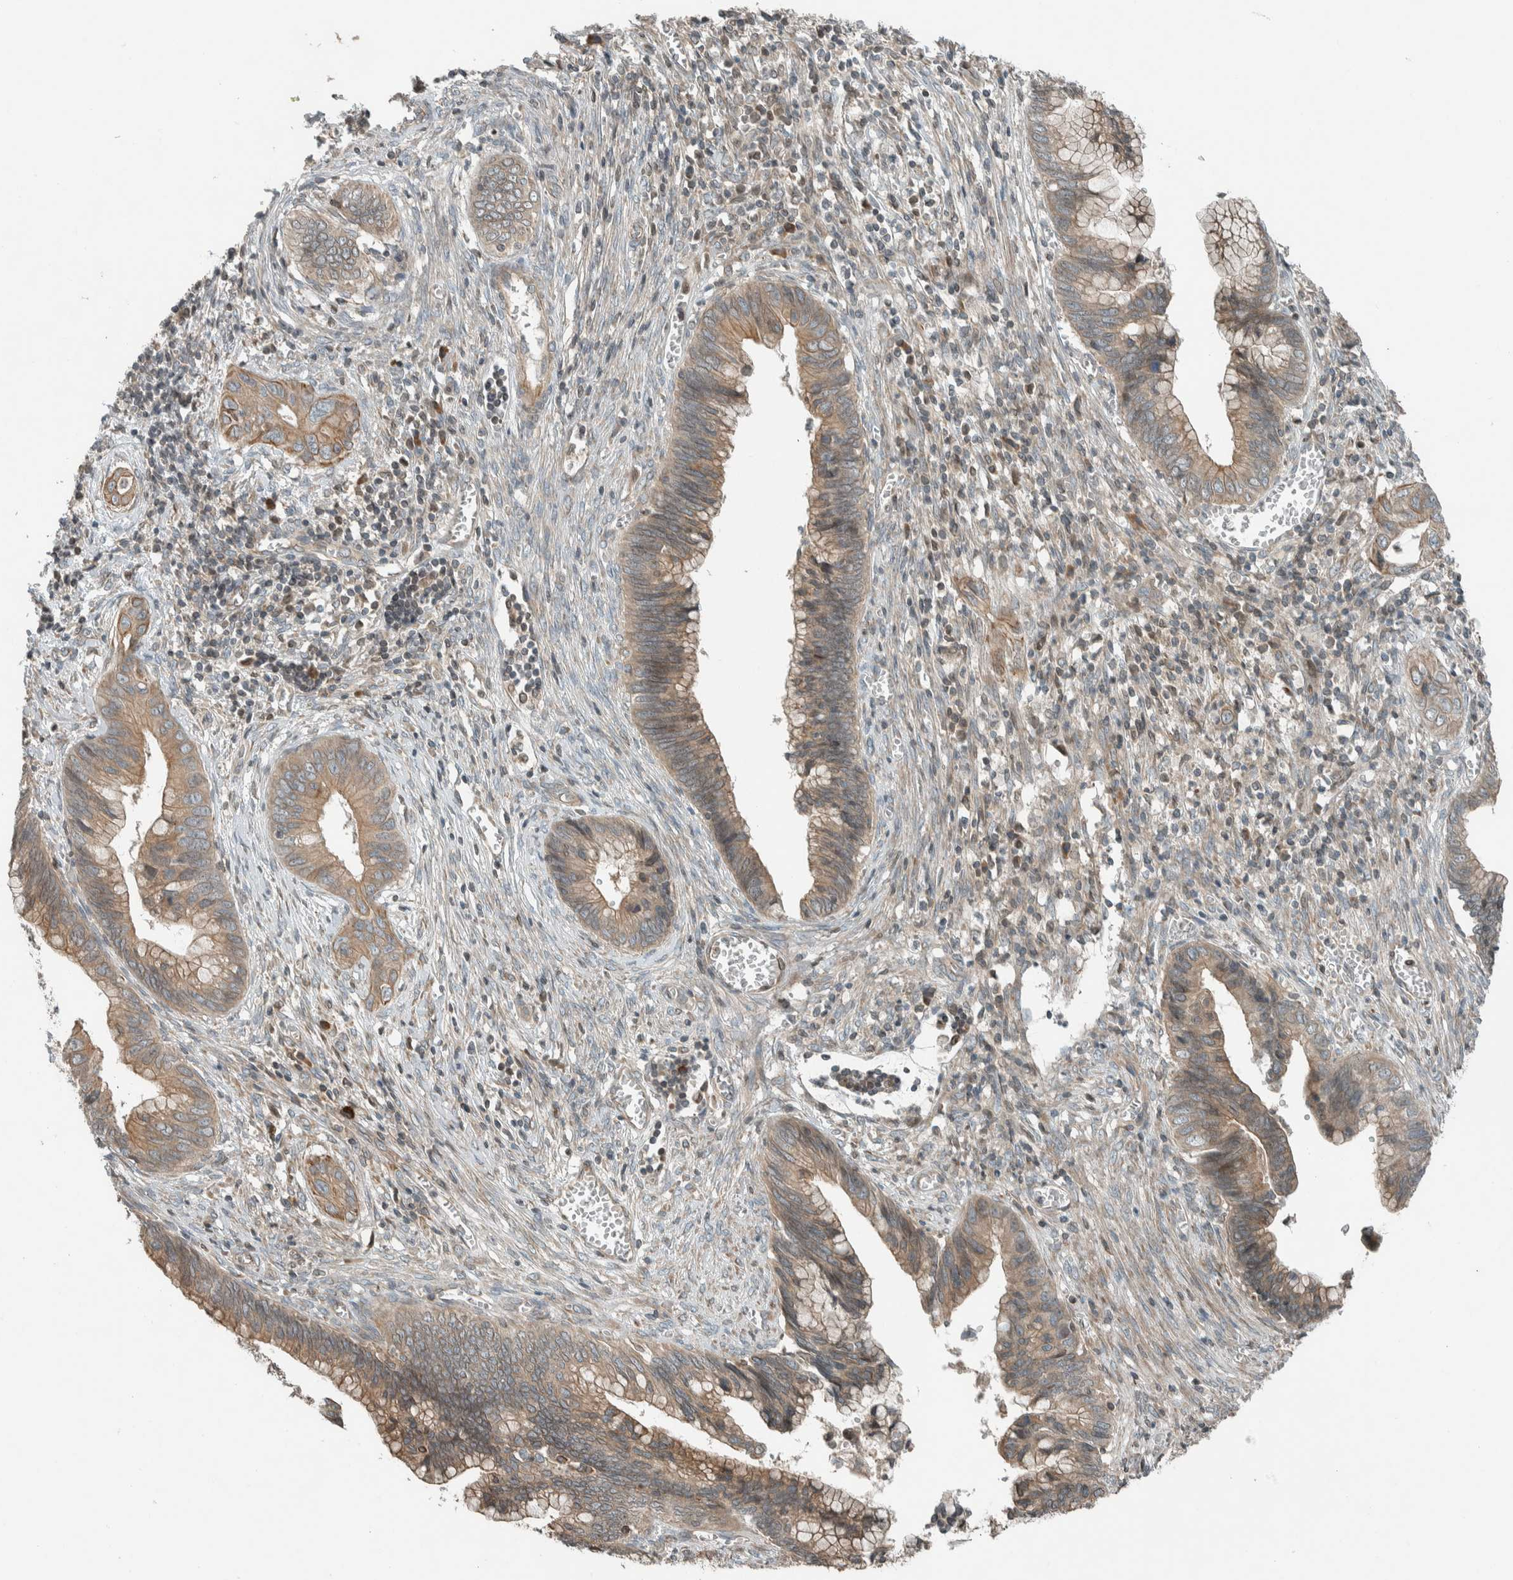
{"staining": {"intensity": "weak", "quantity": ">75%", "location": "cytoplasmic/membranous"}, "tissue": "cervical cancer", "cell_type": "Tumor cells", "image_type": "cancer", "snomed": [{"axis": "morphology", "description": "Adenocarcinoma, NOS"}, {"axis": "topography", "description": "Cervix"}], "caption": "Protein positivity by immunohistochemistry (IHC) reveals weak cytoplasmic/membranous expression in about >75% of tumor cells in cervical cancer. (Brightfield microscopy of DAB IHC at high magnification).", "gene": "SEL1L", "patient": {"sex": "female", "age": 44}}